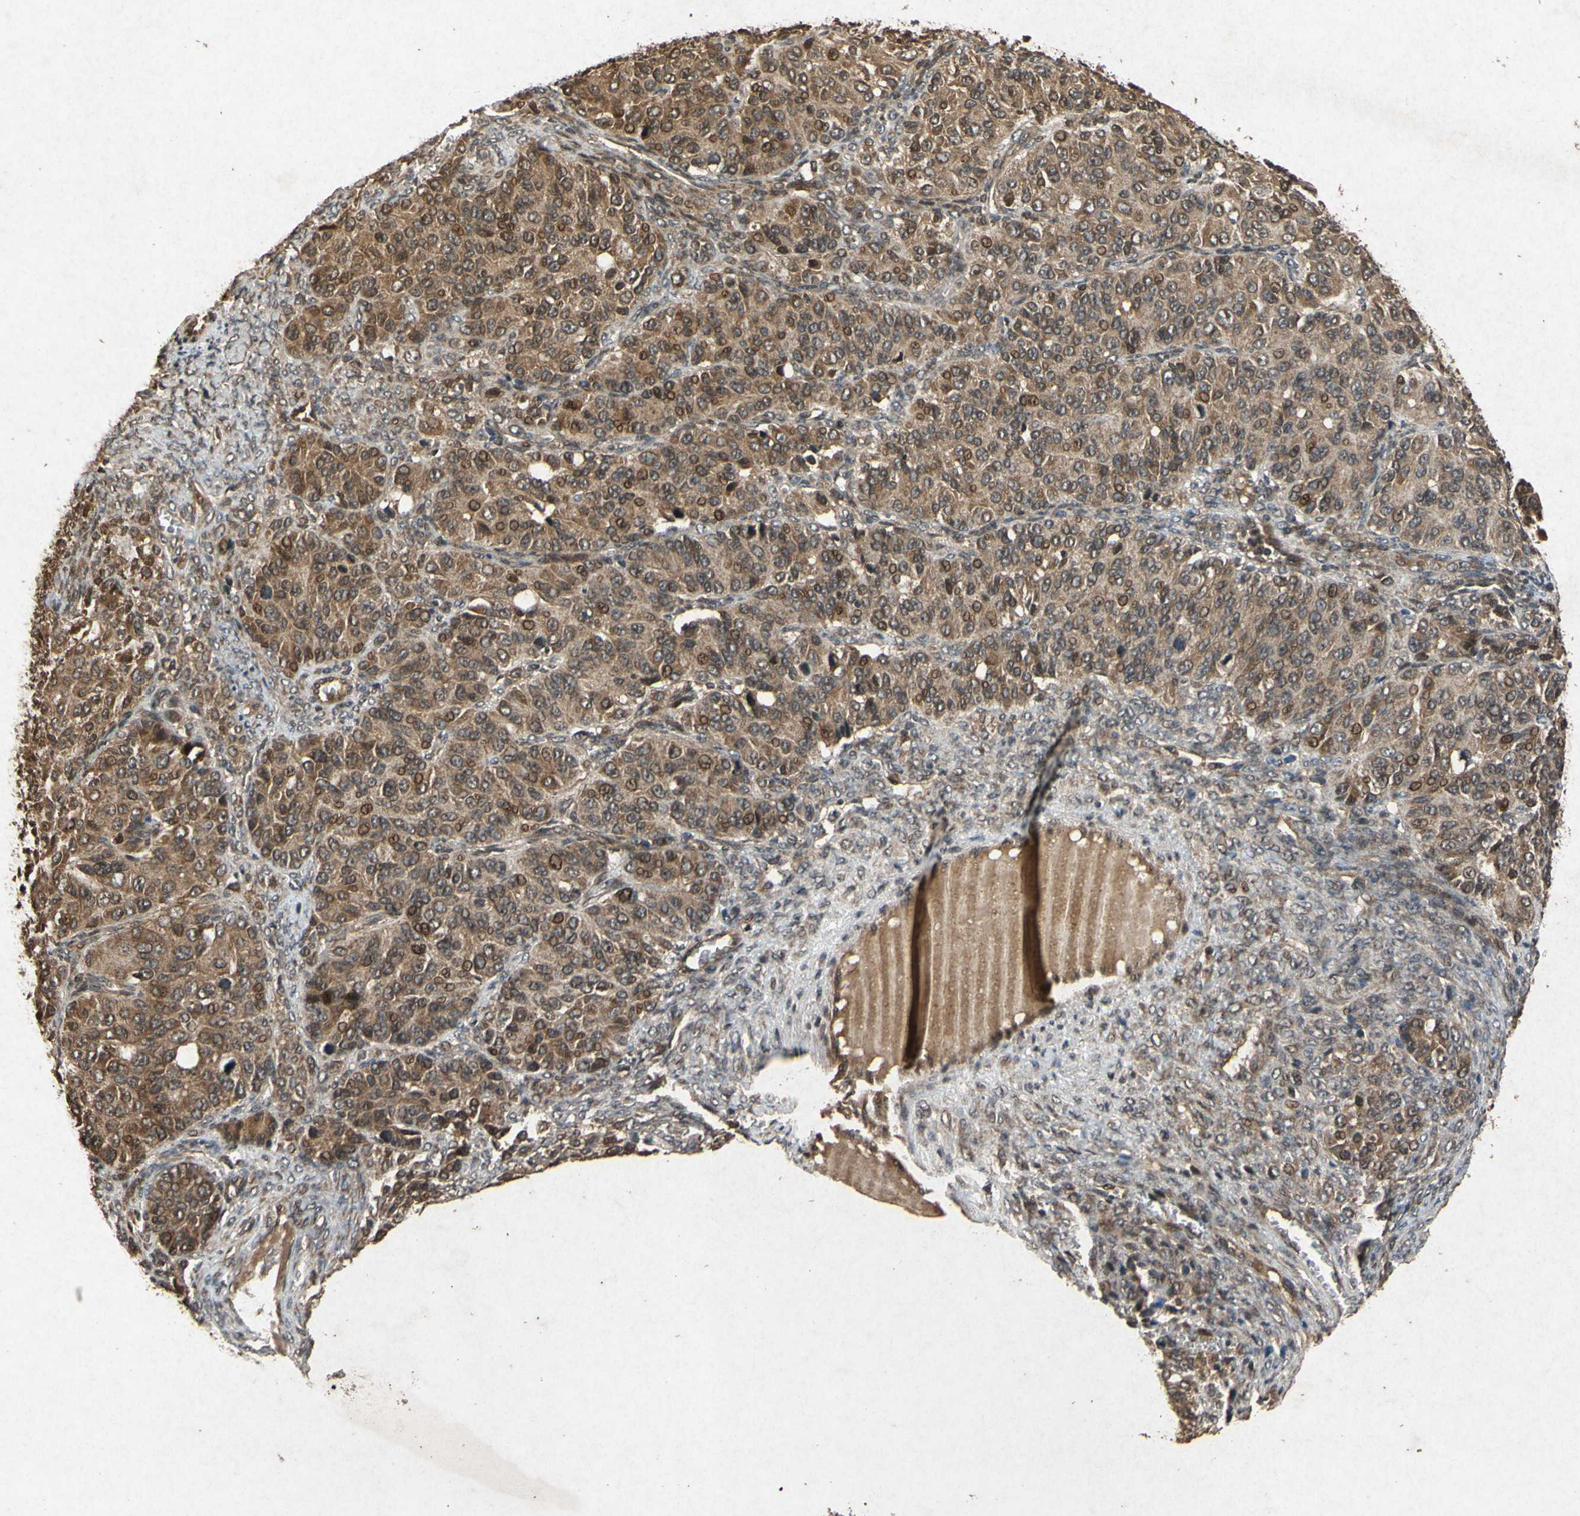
{"staining": {"intensity": "moderate", "quantity": ">75%", "location": "cytoplasmic/membranous,nuclear"}, "tissue": "ovarian cancer", "cell_type": "Tumor cells", "image_type": "cancer", "snomed": [{"axis": "morphology", "description": "Carcinoma, endometroid"}, {"axis": "topography", "description": "Ovary"}], "caption": "Immunohistochemical staining of human ovarian endometroid carcinoma exhibits medium levels of moderate cytoplasmic/membranous and nuclear positivity in approximately >75% of tumor cells. (DAB IHC with brightfield microscopy, high magnification).", "gene": "ATP6V1H", "patient": {"sex": "female", "age": 51}}